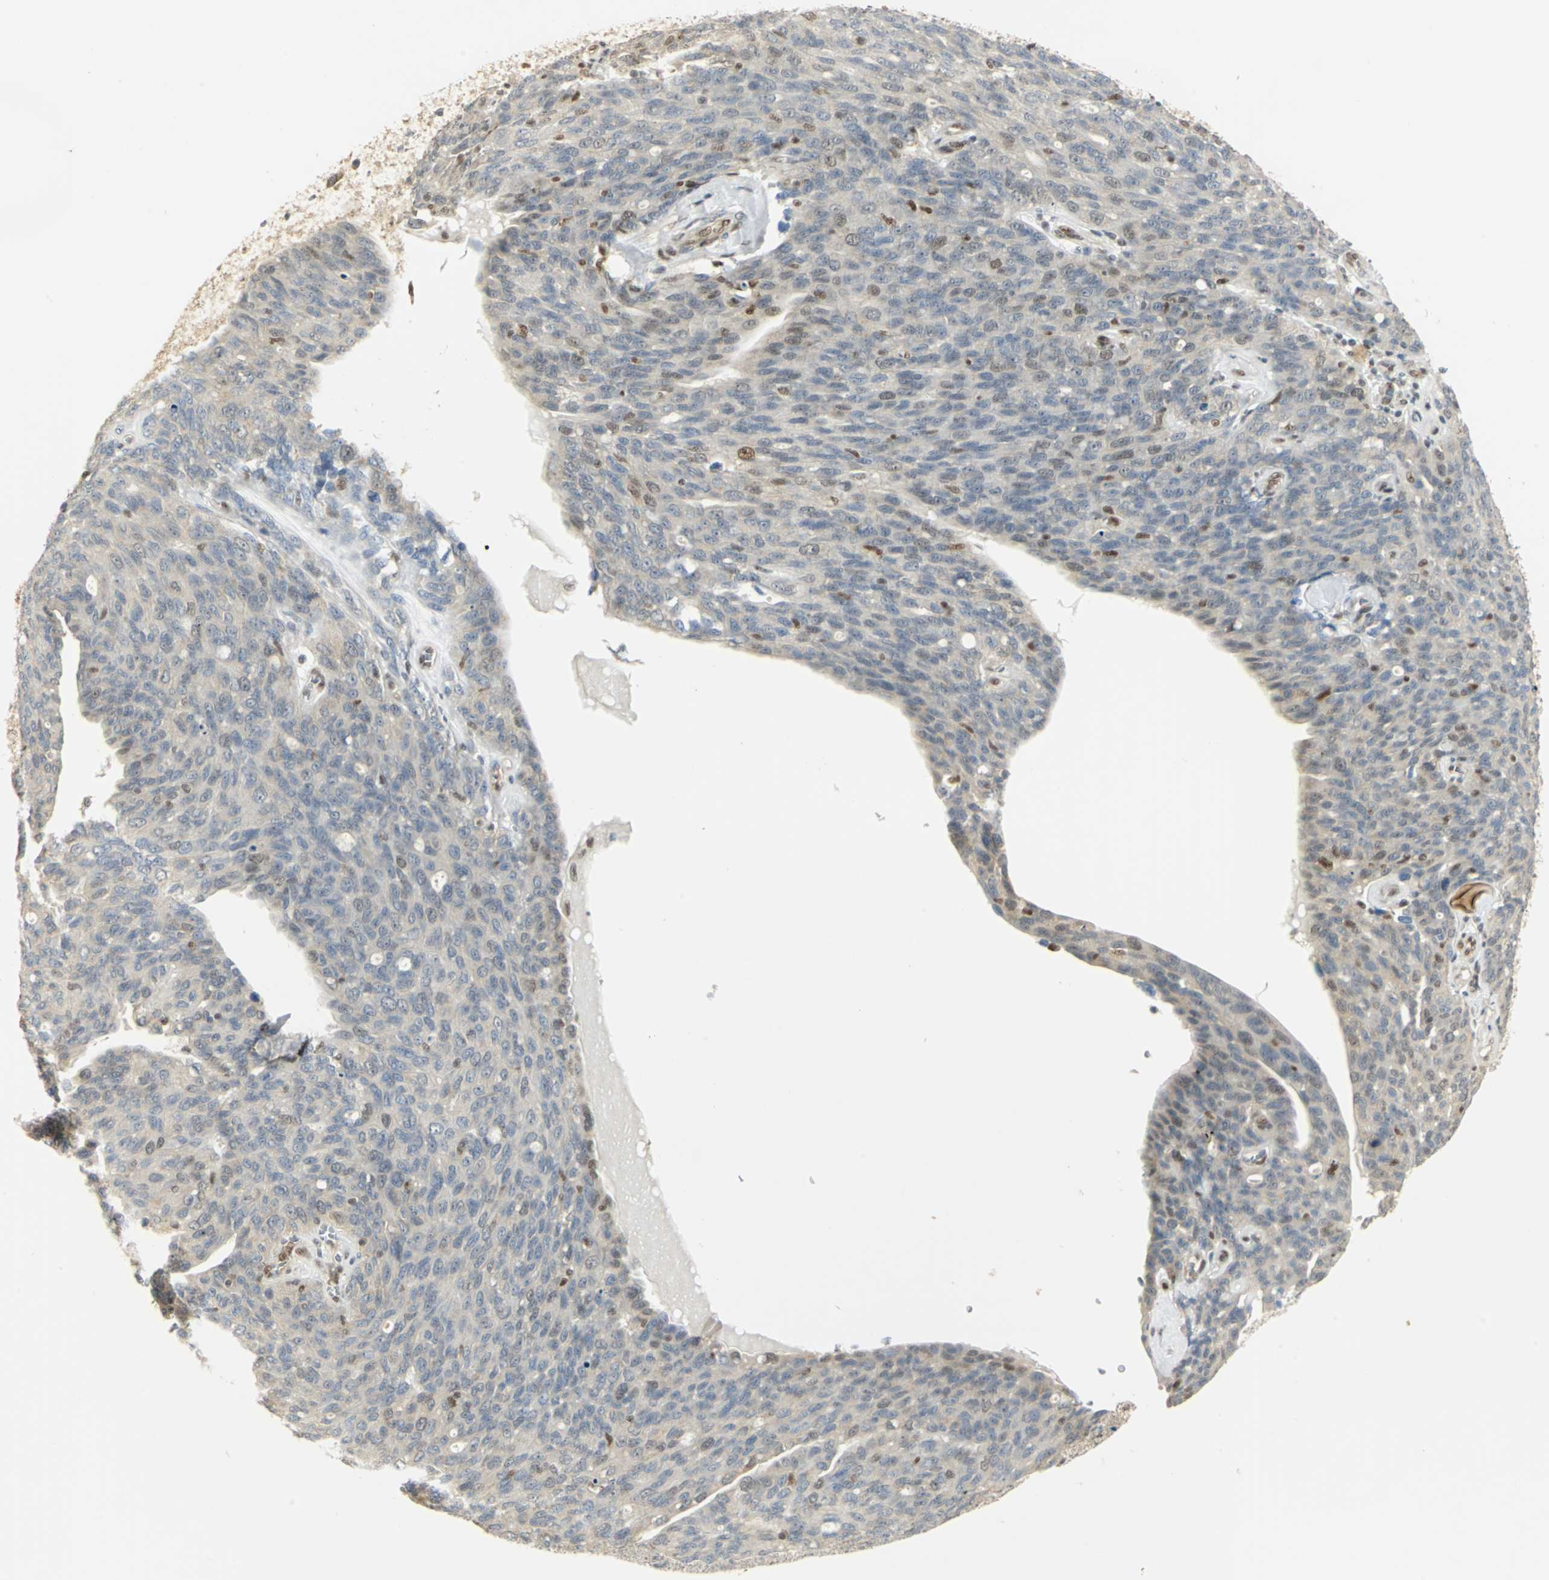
{"staining": {"intensity": "moderate", "quantity": "<25%", "location": "cytoplasmic/membranous,nuclear"}, "tissue": "ovarian cancer", "cell_type": "Tumor cells", "image_type": "cancer", "snomed": [{"axis": "morphology", "description": "Carcinoma, endometroid"}, {"axis": "topography", "description": "Ovary"}], "caption": "A histopathology image showing moderate cytoplasmic/membranous and nuclear positivity in approximately <25% of tumor cells in ovarian cancer (endometroid carcinoma), as visualized by brown immunohistochemical staining.", "gene": "DDX5", "patient": {"sex": "female", "age": 60}}